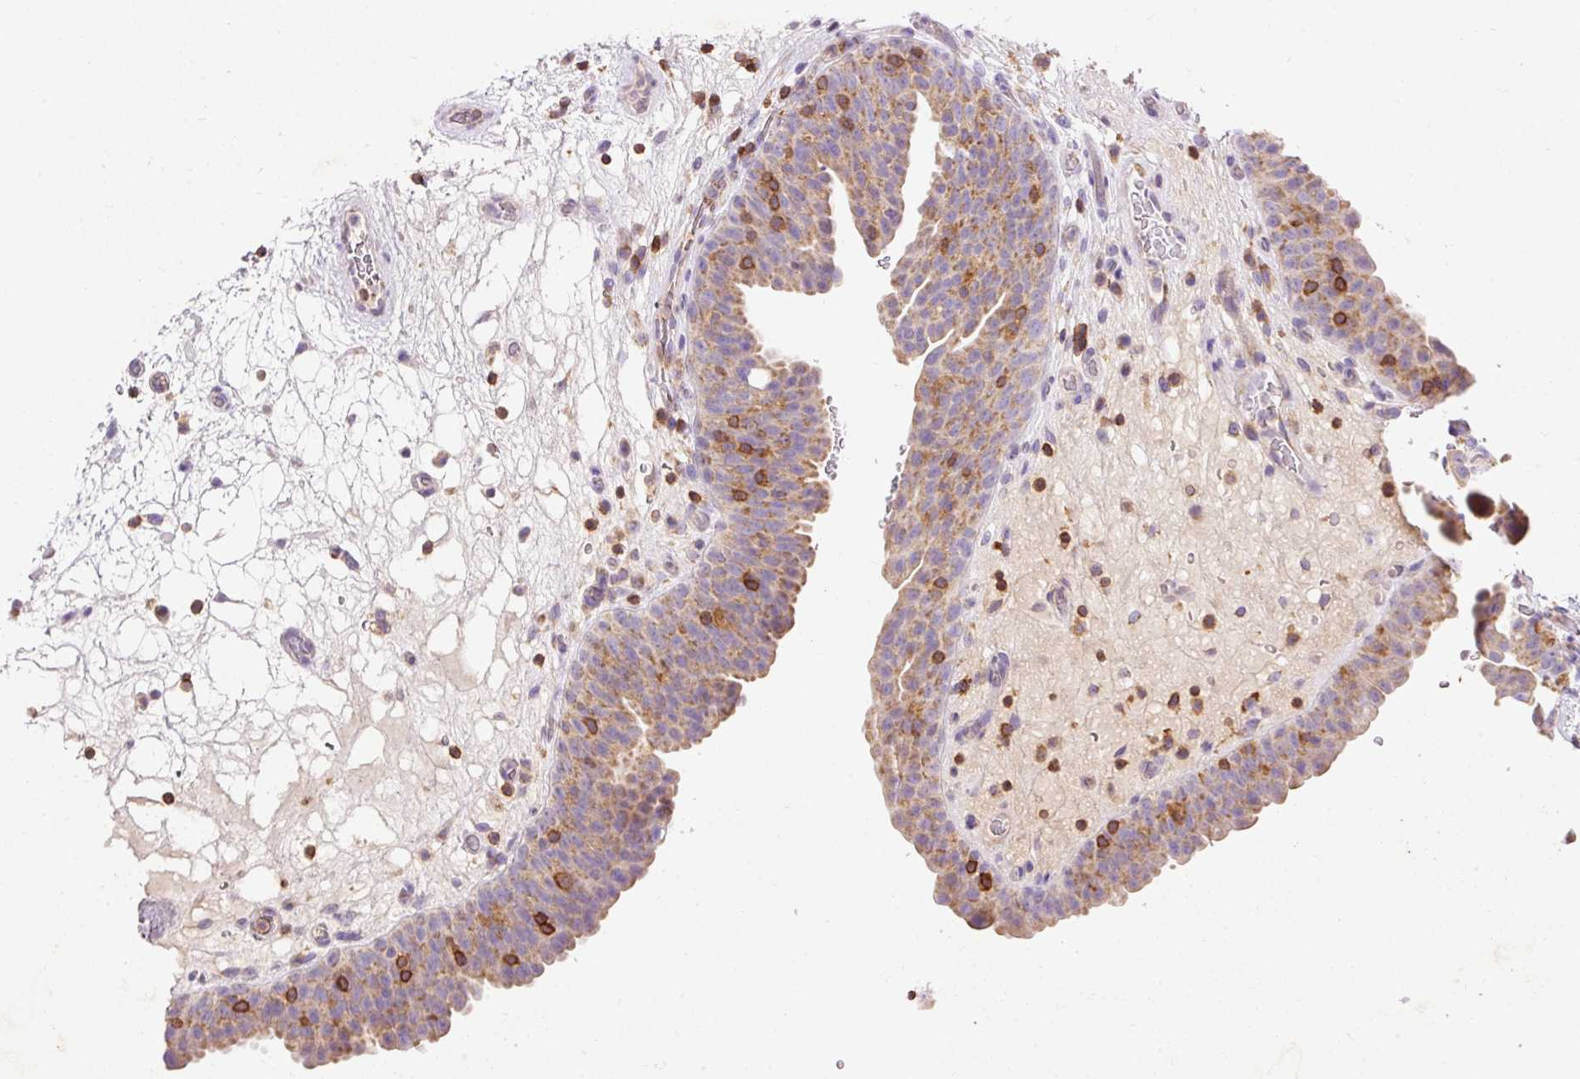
{"staining": {"intensity": "moderate", "quantity": "25%-75%", "location": "cytoplasmic/membranous"}, "tissue": "urinary bladder", "cell_type": "Urothelial cells", "image_type": "normal", "snomed": [{"axis": "morphology", "description": "Normal tissue, NOS"}, {"axis": "topography", "description": "Urinary bladder"}], "caption": "Immunohistochemistry (IHC) image of benign urinary bladder stained for a protein (brown), which demonstrates medium levels of moderate cytoplasmic/membranous staining in approximately 25%-75% of urothelial cells.", "gene": "IMMT", "patient": {"sex": "male", "age": 71}}